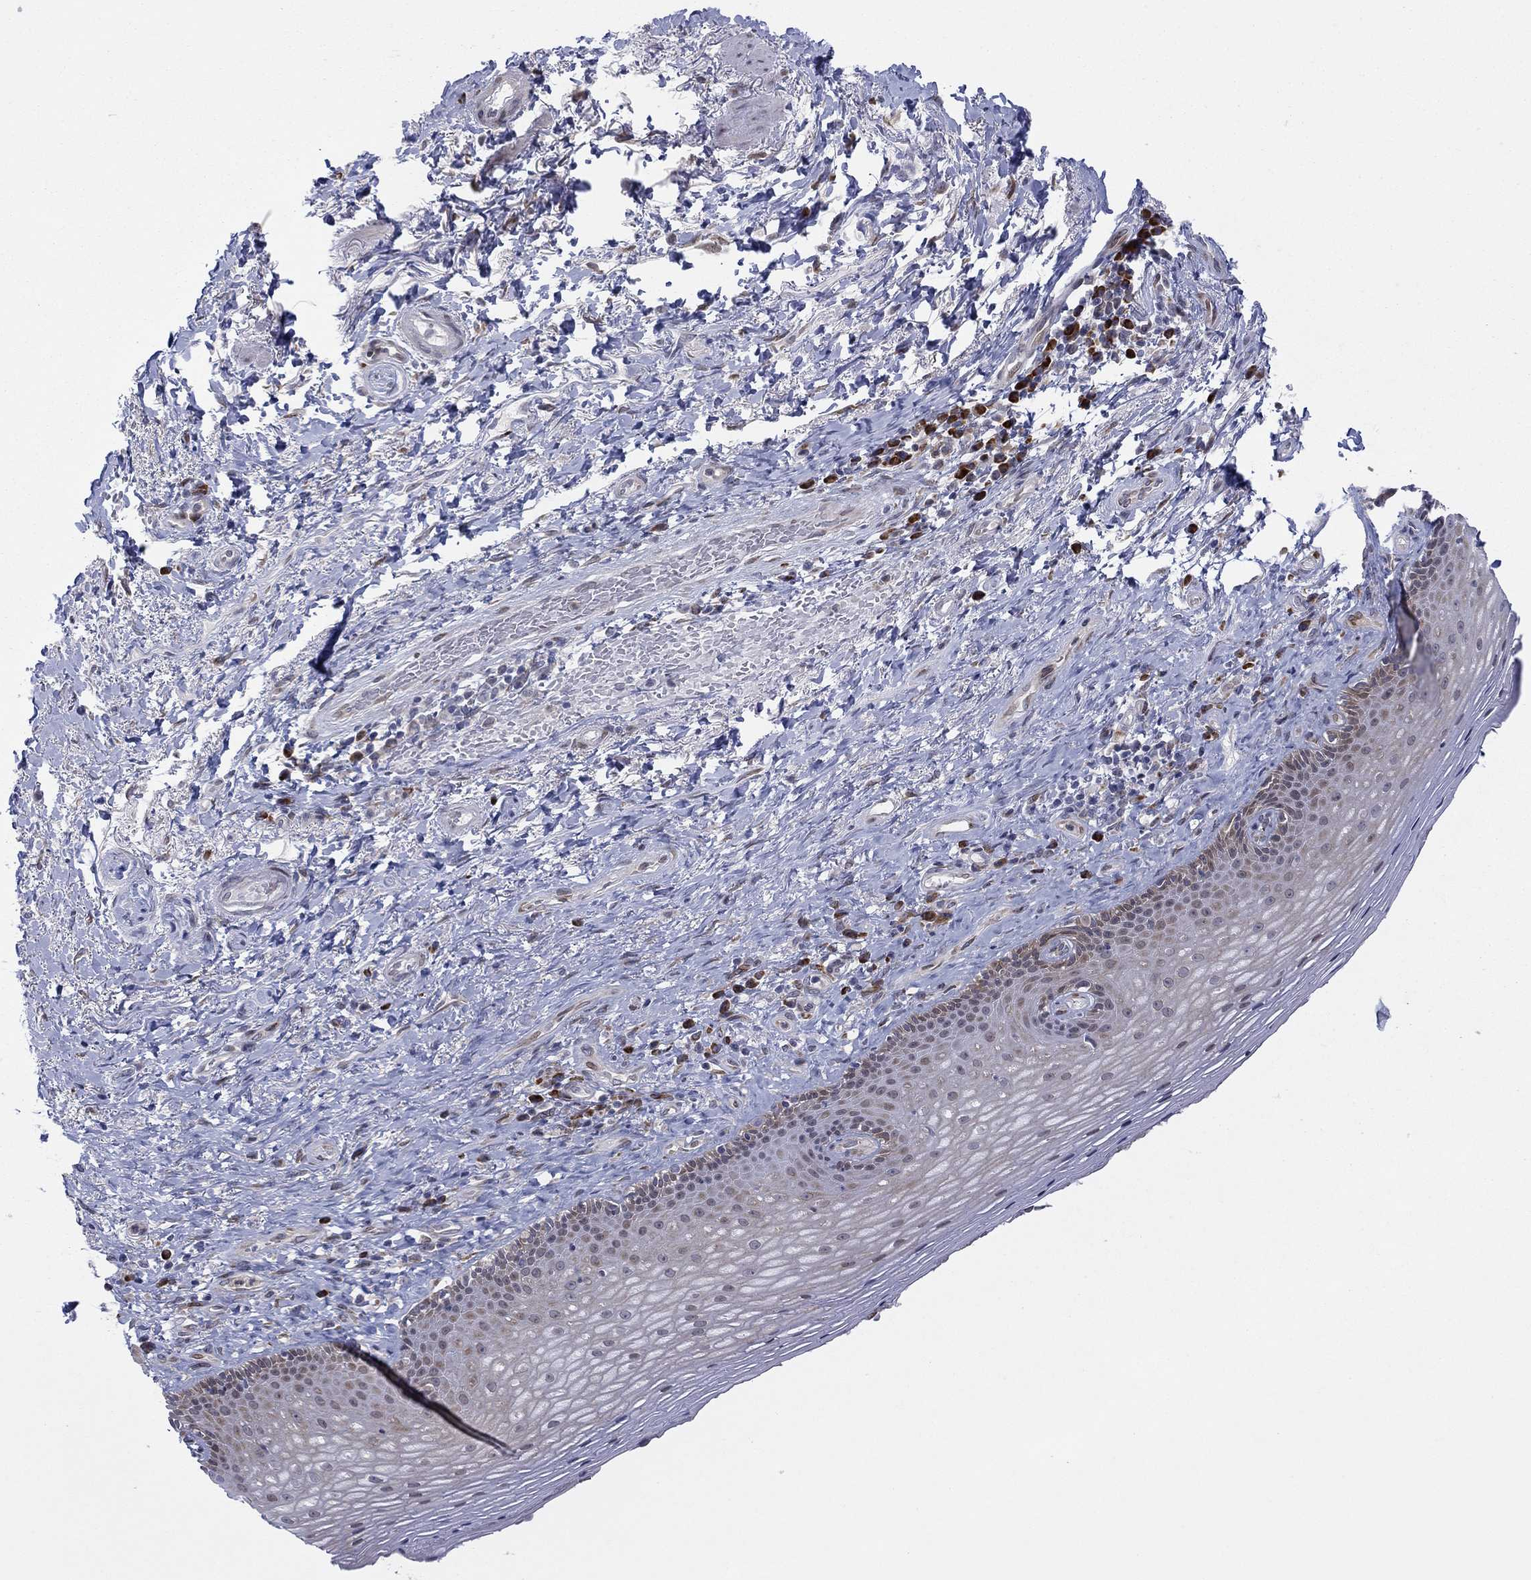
{"staining": {"intensity": "weak", "quantity": "25%-75%", "location": "cytoplasmic/membranous"}, "tissue": "skin", "cell_type": "Epidermal cells", "image_type": "normal", "snomed": [{"axis": "morphology", "description": "Normal tissue, NOS"}, {"axis": "morphology", "description": "Adenocarcinoma, NOS"}, {"axis": "topography", "description": "Rectum"}, {"axis": "topography", "description": "Anal"}], "caption": "Skin stained for a protein displays weak cytoplasmic/membranous positivity in epidermal cells. The staining was performed using DAB, with brown indicating positive protein expression. Nuclei are stained blue with hematoxylin.", "gene": "TTC21B", "patient": {"sex": "female", "age": 68}}